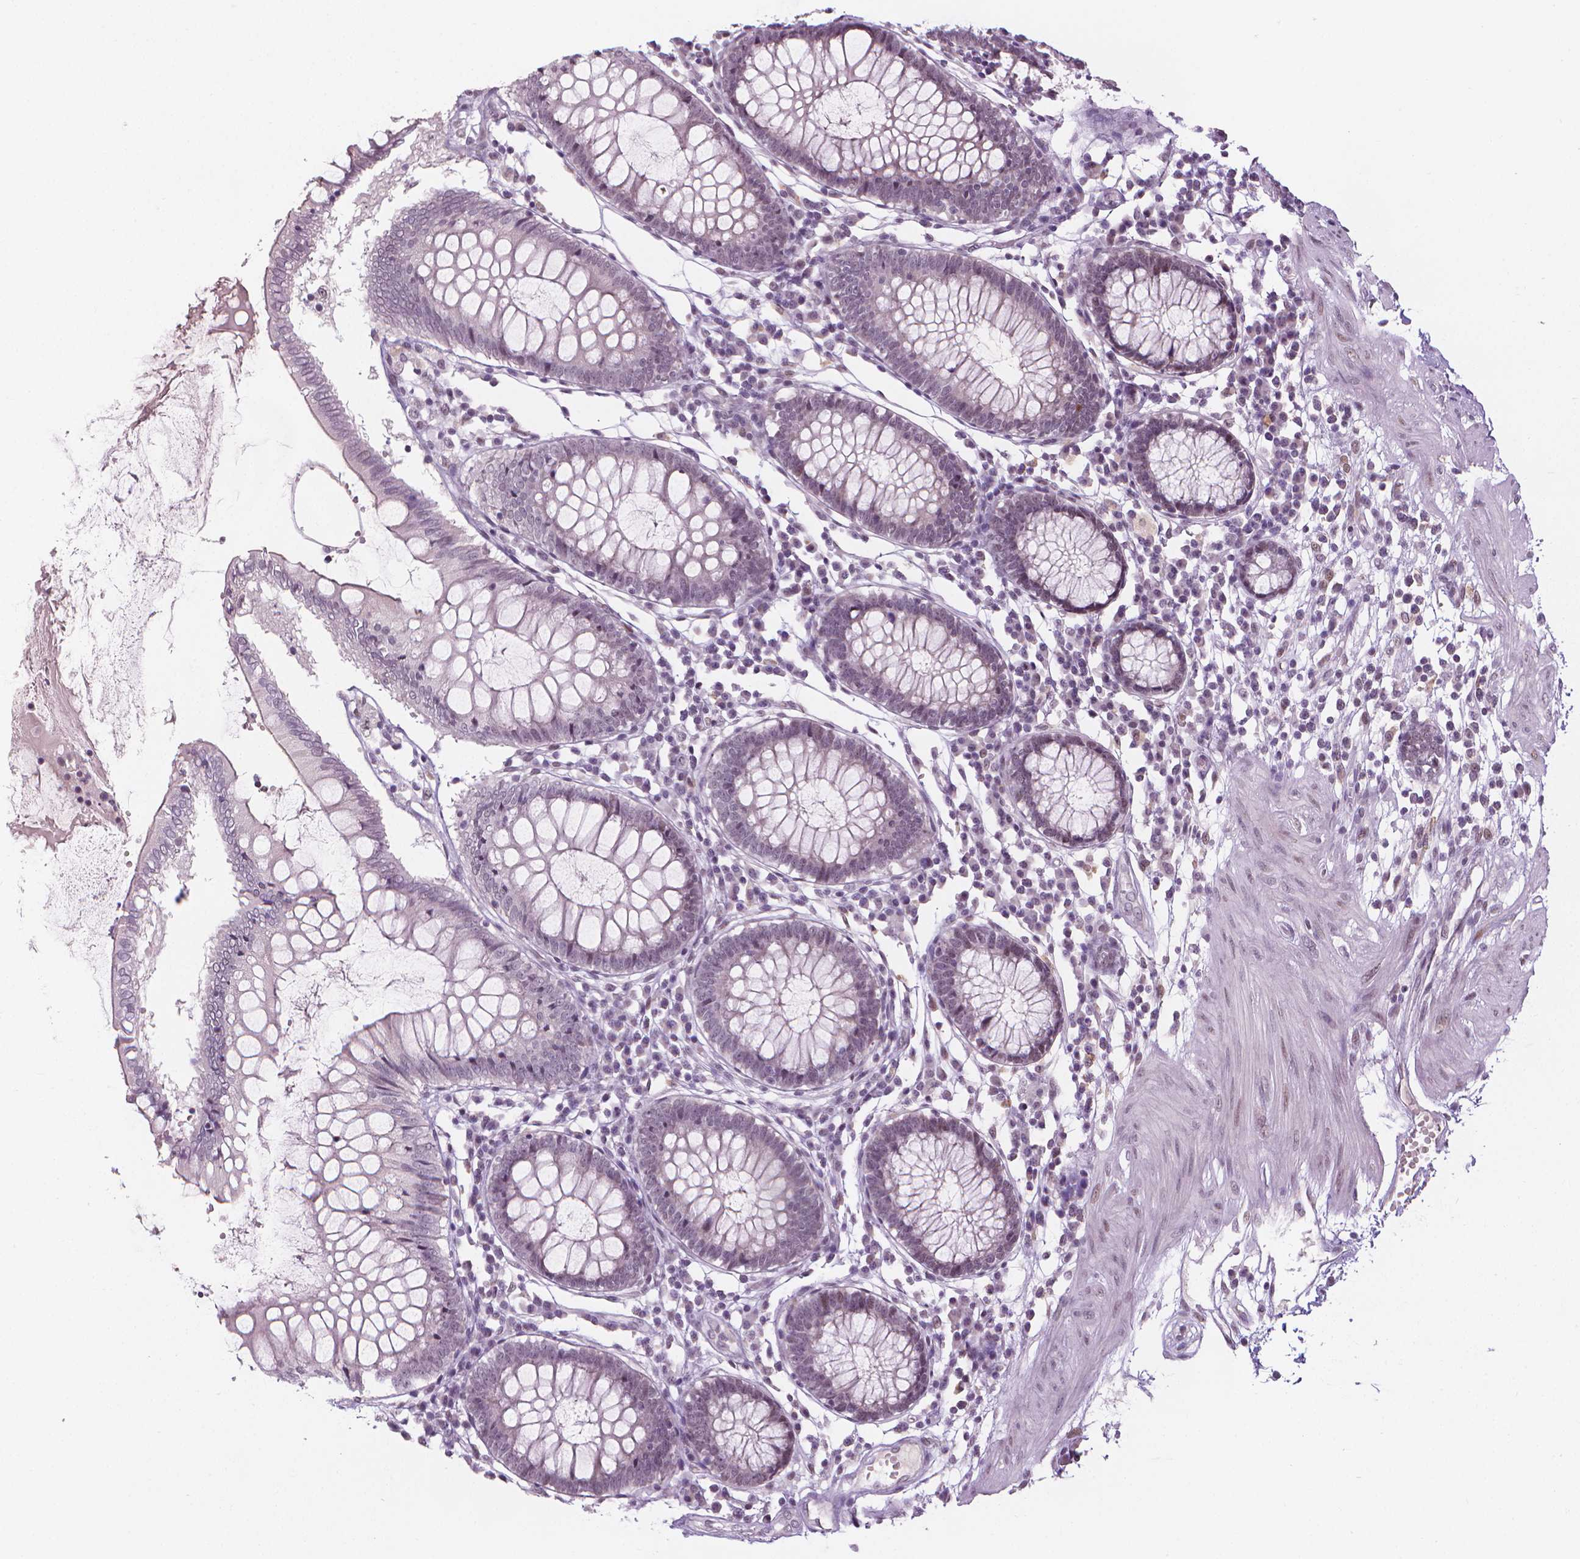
{"staining": {"intensity": "negative", "quantity": "none", "location": "none"}, "tissue": "colon", "cell_type": "Endothelial cells", "image_type": "normal", "snomed": [{"axis": "morphology", "description": "Normal tissue, NOS"}, {"axis": "morphology", "description": "Adenocarcinoma, NOS"}, {"axis": "topography", "description": "Colon"}], "caption": "A high-resolution histopathology image shows immunohistochemistry (IHC) staining of normal colon, which displays no significant staining in endothelial cells. Brightfield microscopy of IHC stained with DAB (brown) and hematoxylin (blue), captured at high magnification.", "gene": "CDKN1C", "patient": {"sex": "male", "age": 83}}